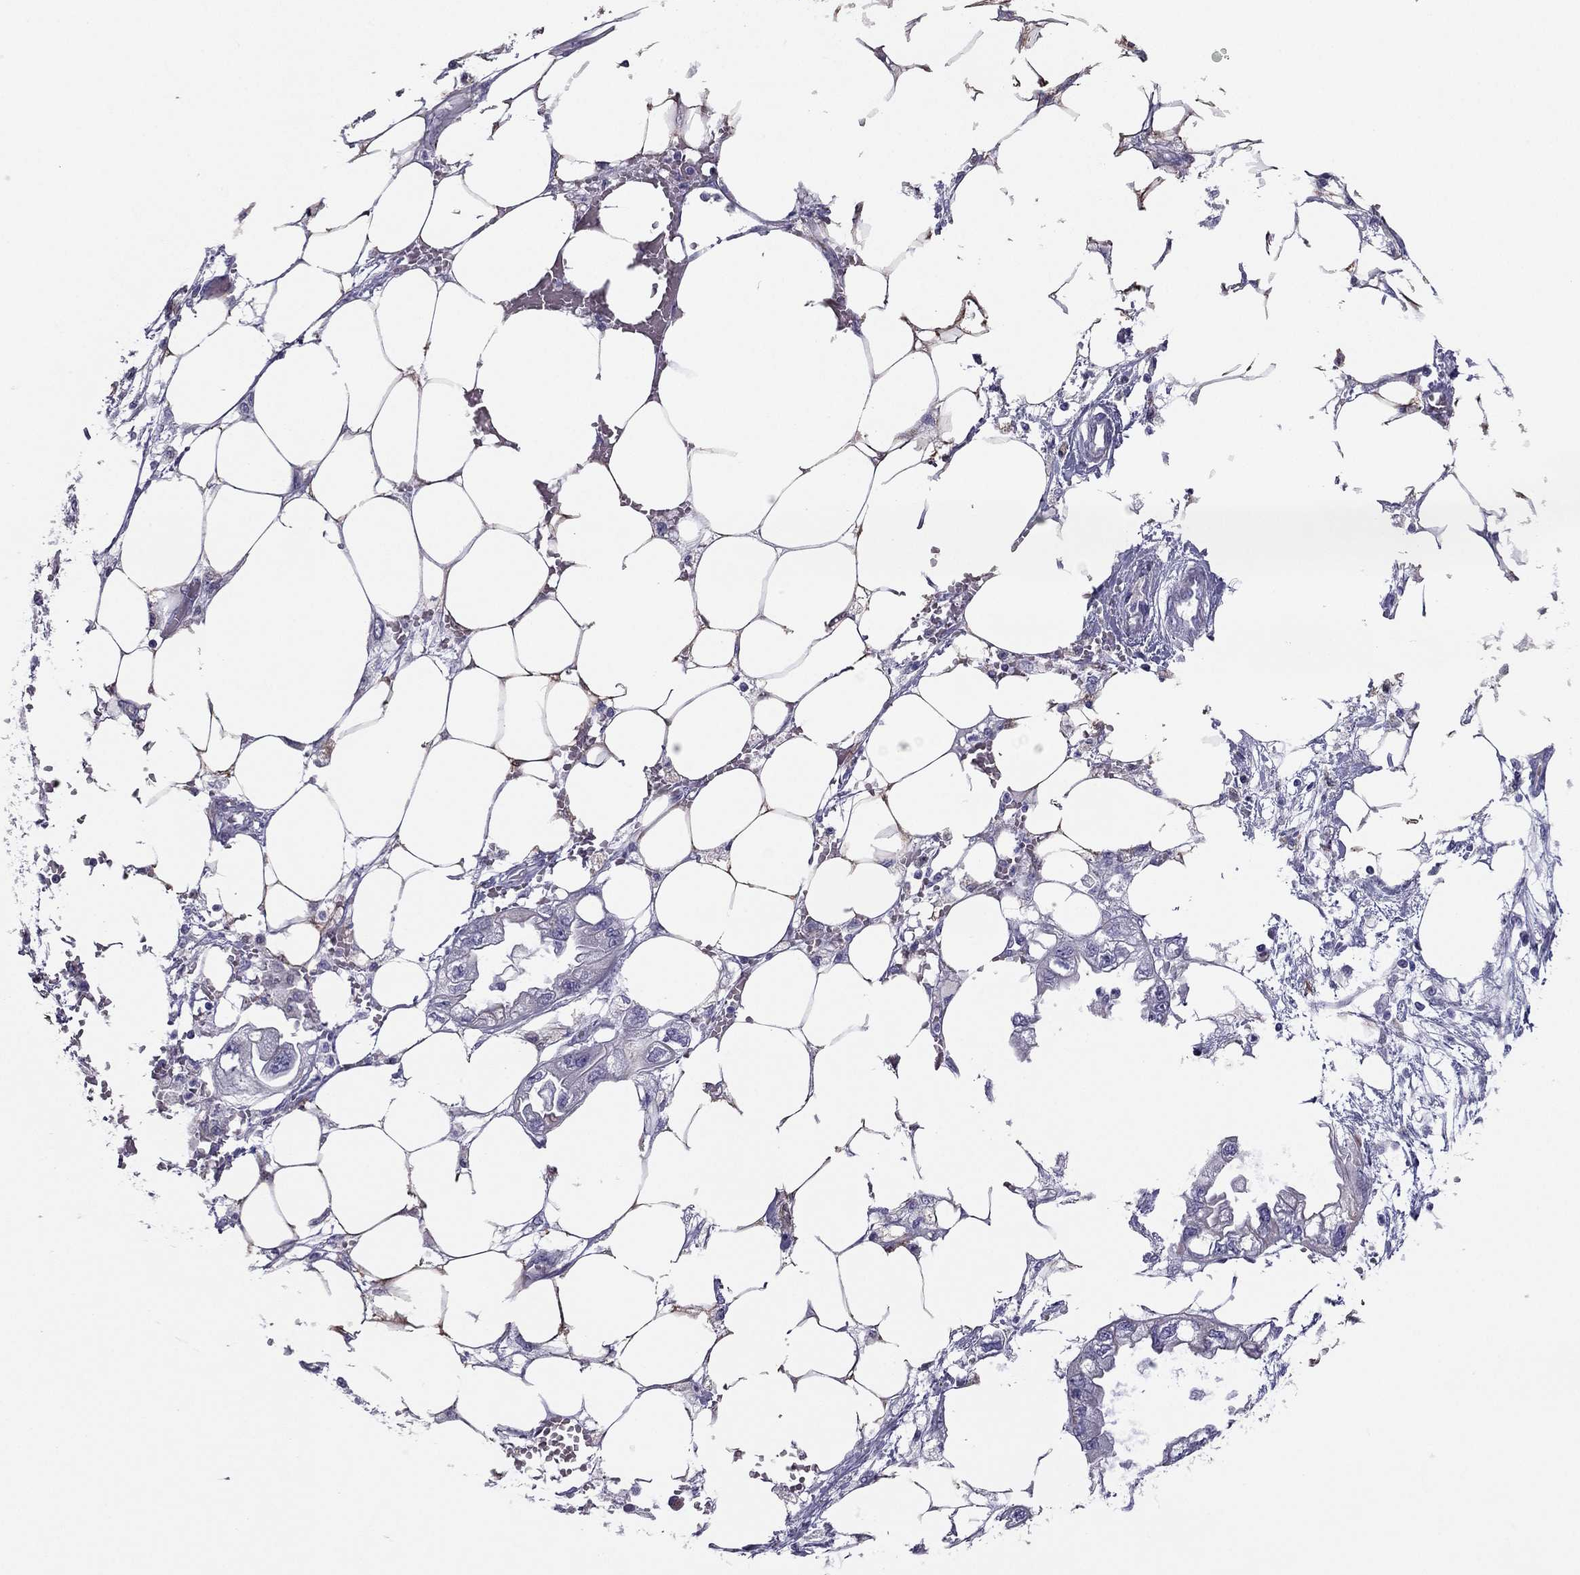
{"staining": {"intensity": "negative", "quantity": "none", "location": "none"}, "tissue": "endometrial cancer", "cell_type": "Tumor cells", "image_type": "cancer", "snomed": [{"axis": "morphology", "description": "Adenocarcinoma, NOS"}, {"axis": "morphology", "description": "Adenocarcinoma, metastatic, NOS"}, {"axis": "topography", "description": "Adipose tissue"}, {"axis": "topography", "description": "Endometrium"}], "caption": "A histopathology image of endometrial cancer (metastatic adenocarcinoma) stained for a protein reveals no brown staining in tumor cells.", "gene": "MAEL", "patient": {"sex": "female", "age": 67}}